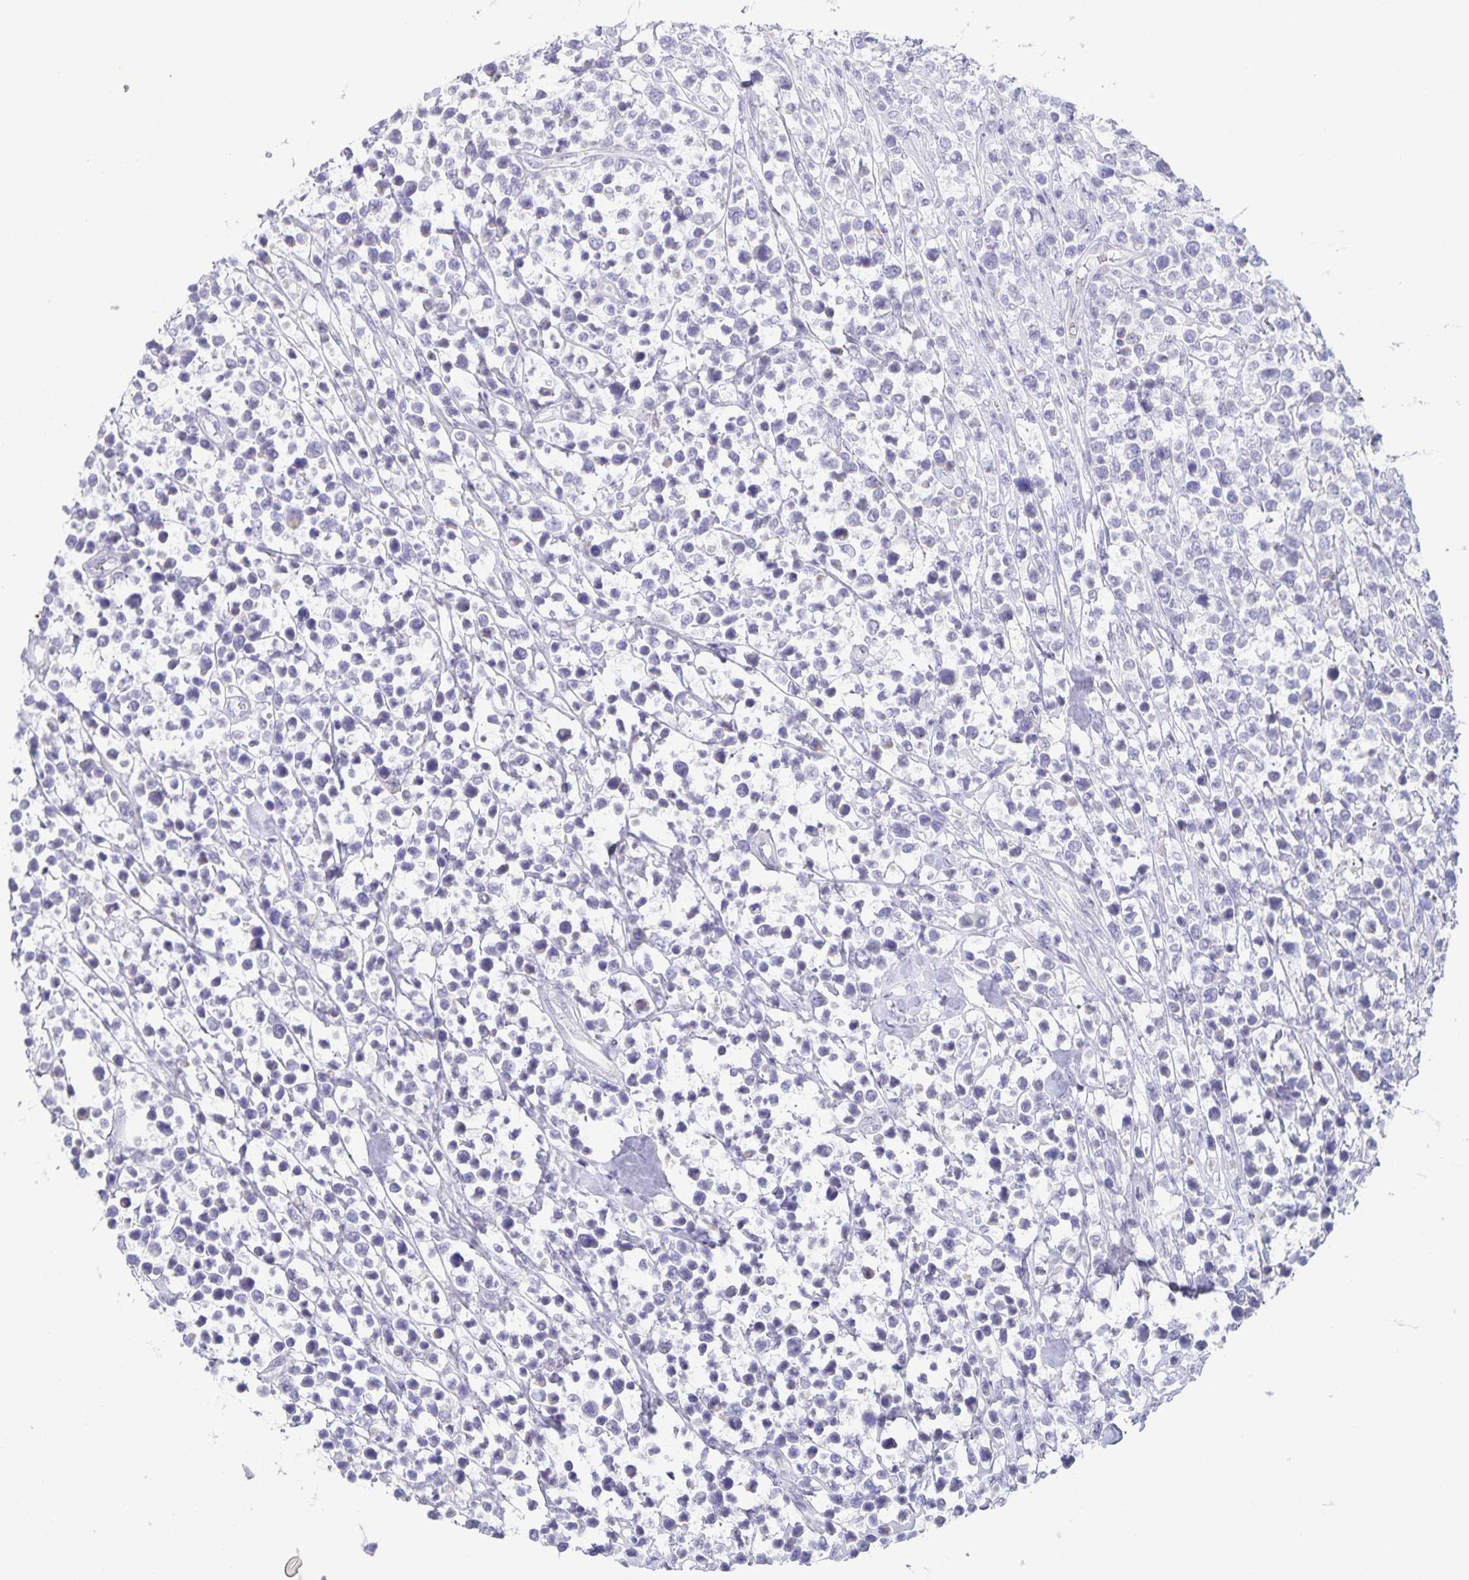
{"staining": {"intensity": "negative", "quantity": "none", "location": "none"}, "tissue": "lymphoma", "cell_type": "Tumor cells", "image_type": "cancer", "snomed": [{"axis": "morphology", "description": "Malignant lymphoma, non-Hodgkin's type, High grade"}, {"axis": "topography", "description": "Soft tissue"}], "caption": "DAB (3,3'-diaminobenzidine) immunohistochemical staining of lymphoma demonstrates no significant staining in tumor cells.", "gene": "AQP4", "patient": {"sex": "female", "age": 56}}